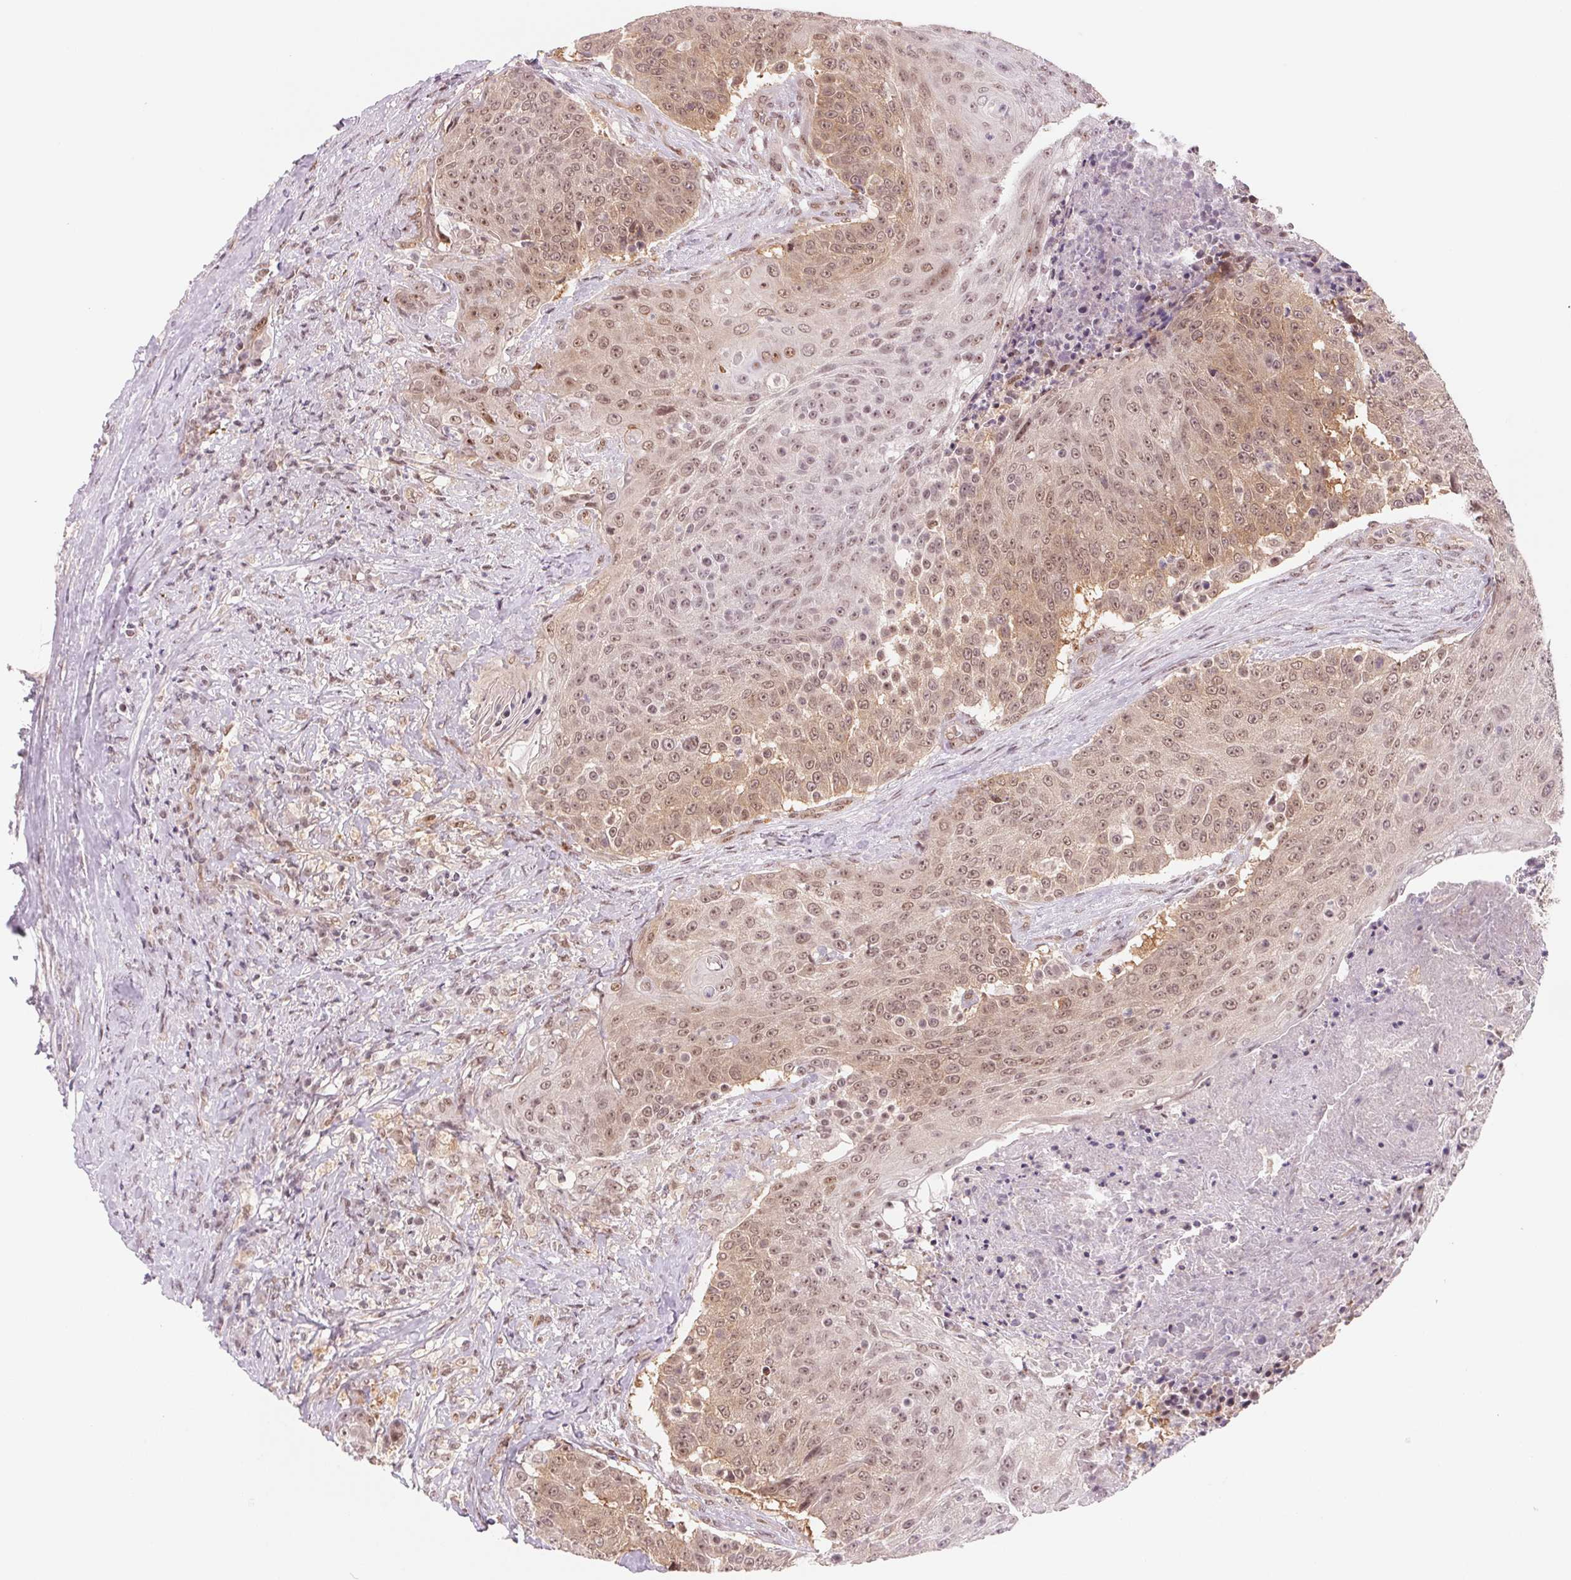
{"staining": {"intensity": "moderate", "quantity": "25%-75%", "location": "cytoplasmic/membranous,nuclear"}, "tissue": "urothelial cancer", "cell_type": "Tumor cells", "image_type": "cancer", "snomed": [{"axis": "morphology", "description": "Urothelial carcinoma, High grade"}, {"axis": "topography", "description": "Urinary bladder"}], "caption": "Moderate cytoplasmic/membranous and nuclear positivity for a protein is identified in approximately 25%-75% of tumor cells of urothelial cancer using immunohistochemistry (IHC).", "gene": "DNAJB6", "patient": {"sex": "female", "age": 63}}